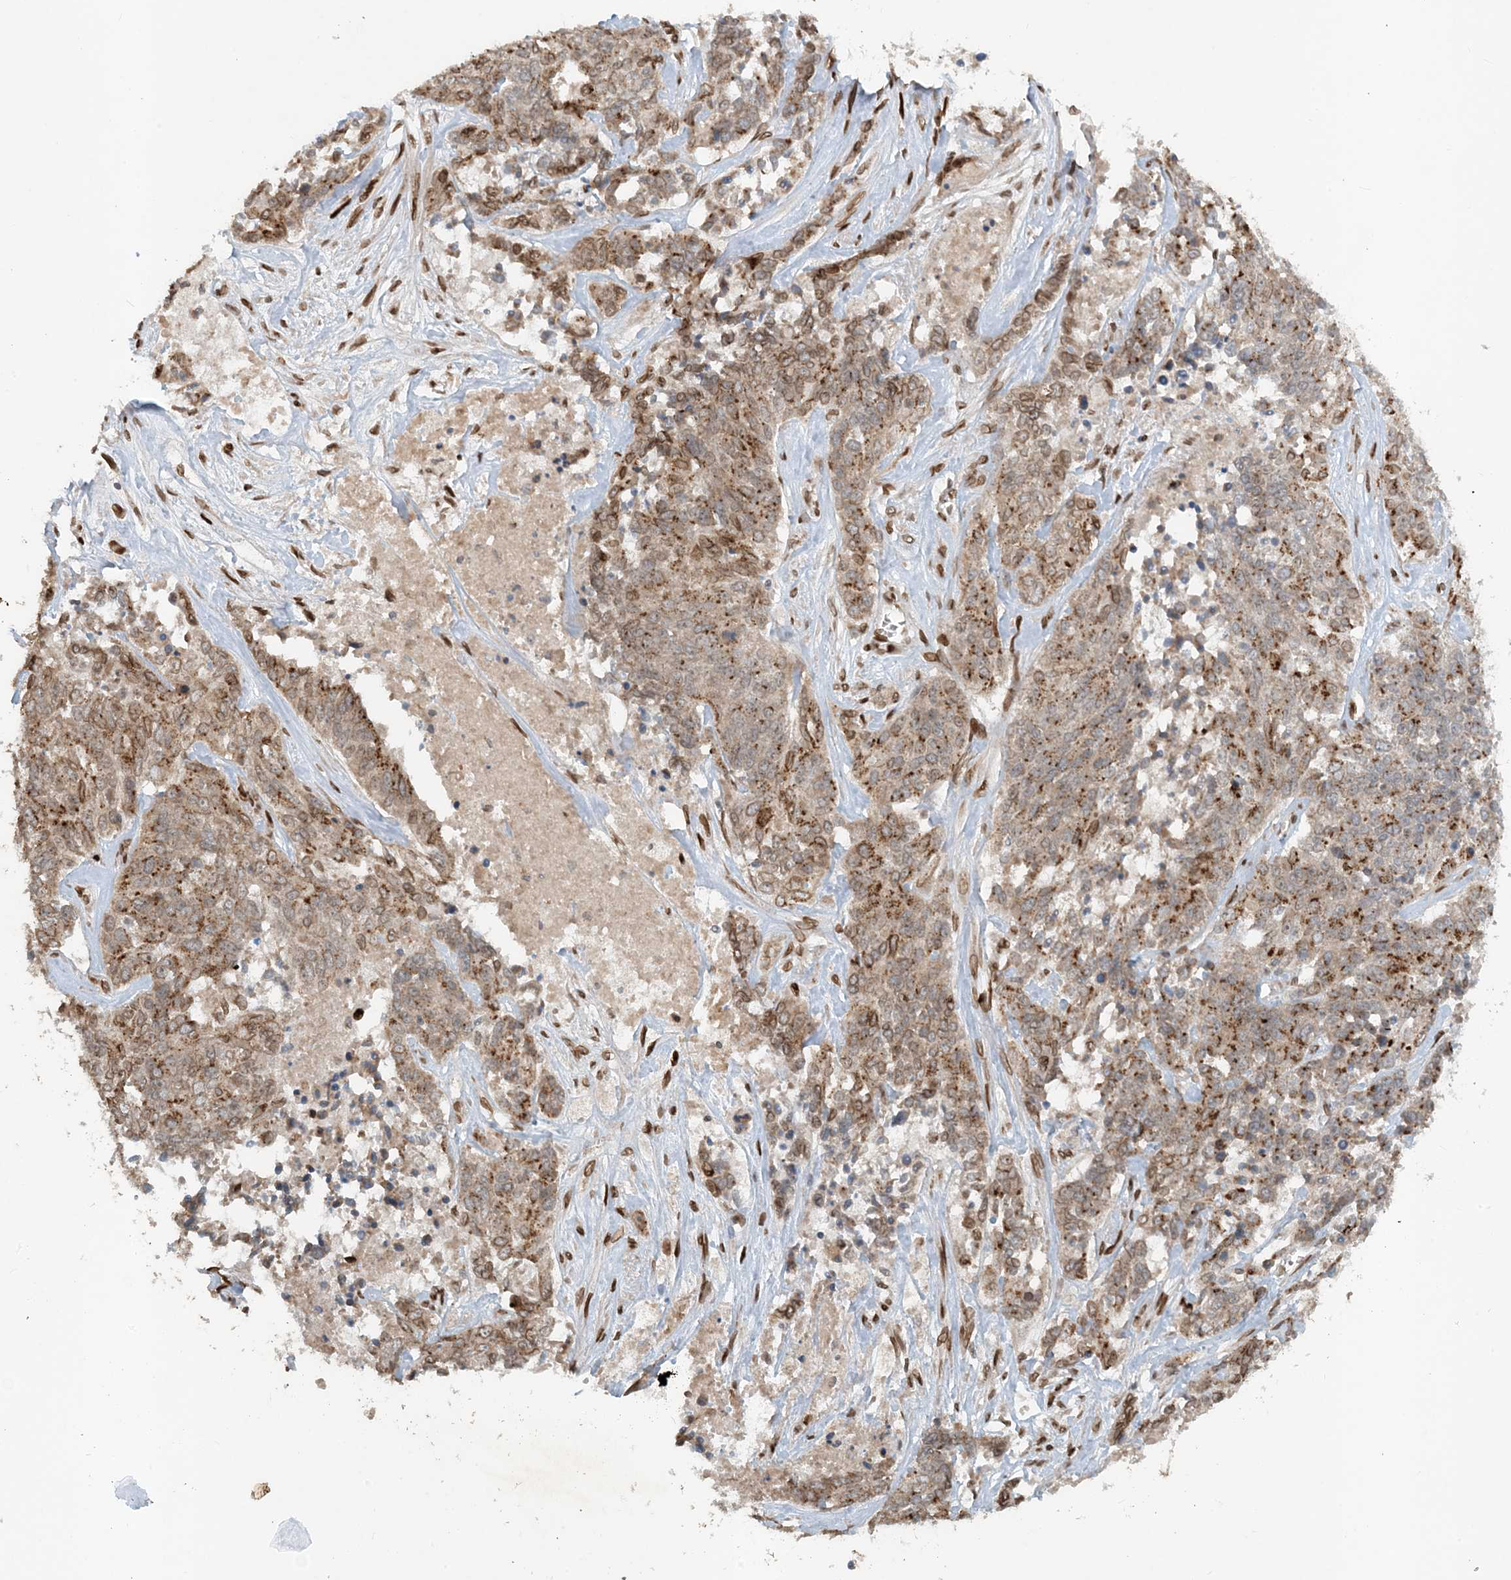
{"staining": {"intensity": "moderate", "quantity": ">75%", "location": "cytoplasmic/membranous"}, "tissue": "ovarian cancer", "cell_type": "Tumor cells", "image_type": "cancer", "snomed": [{"axis": "morphology", "description": "Cystadenocarcinoma, serous, NOS"}, {"axis": "topography", "description": "Ovary"}], "caption": "Moderate cytoplasmic/membranous expression for a protein is identified in about >75% of tumor cells of ovarian cancer (serous cystadenocarcinoma) using immunohistochemistry.", "gene": "SLC35A2", "patient": {"sex": "female", "age": 44}}